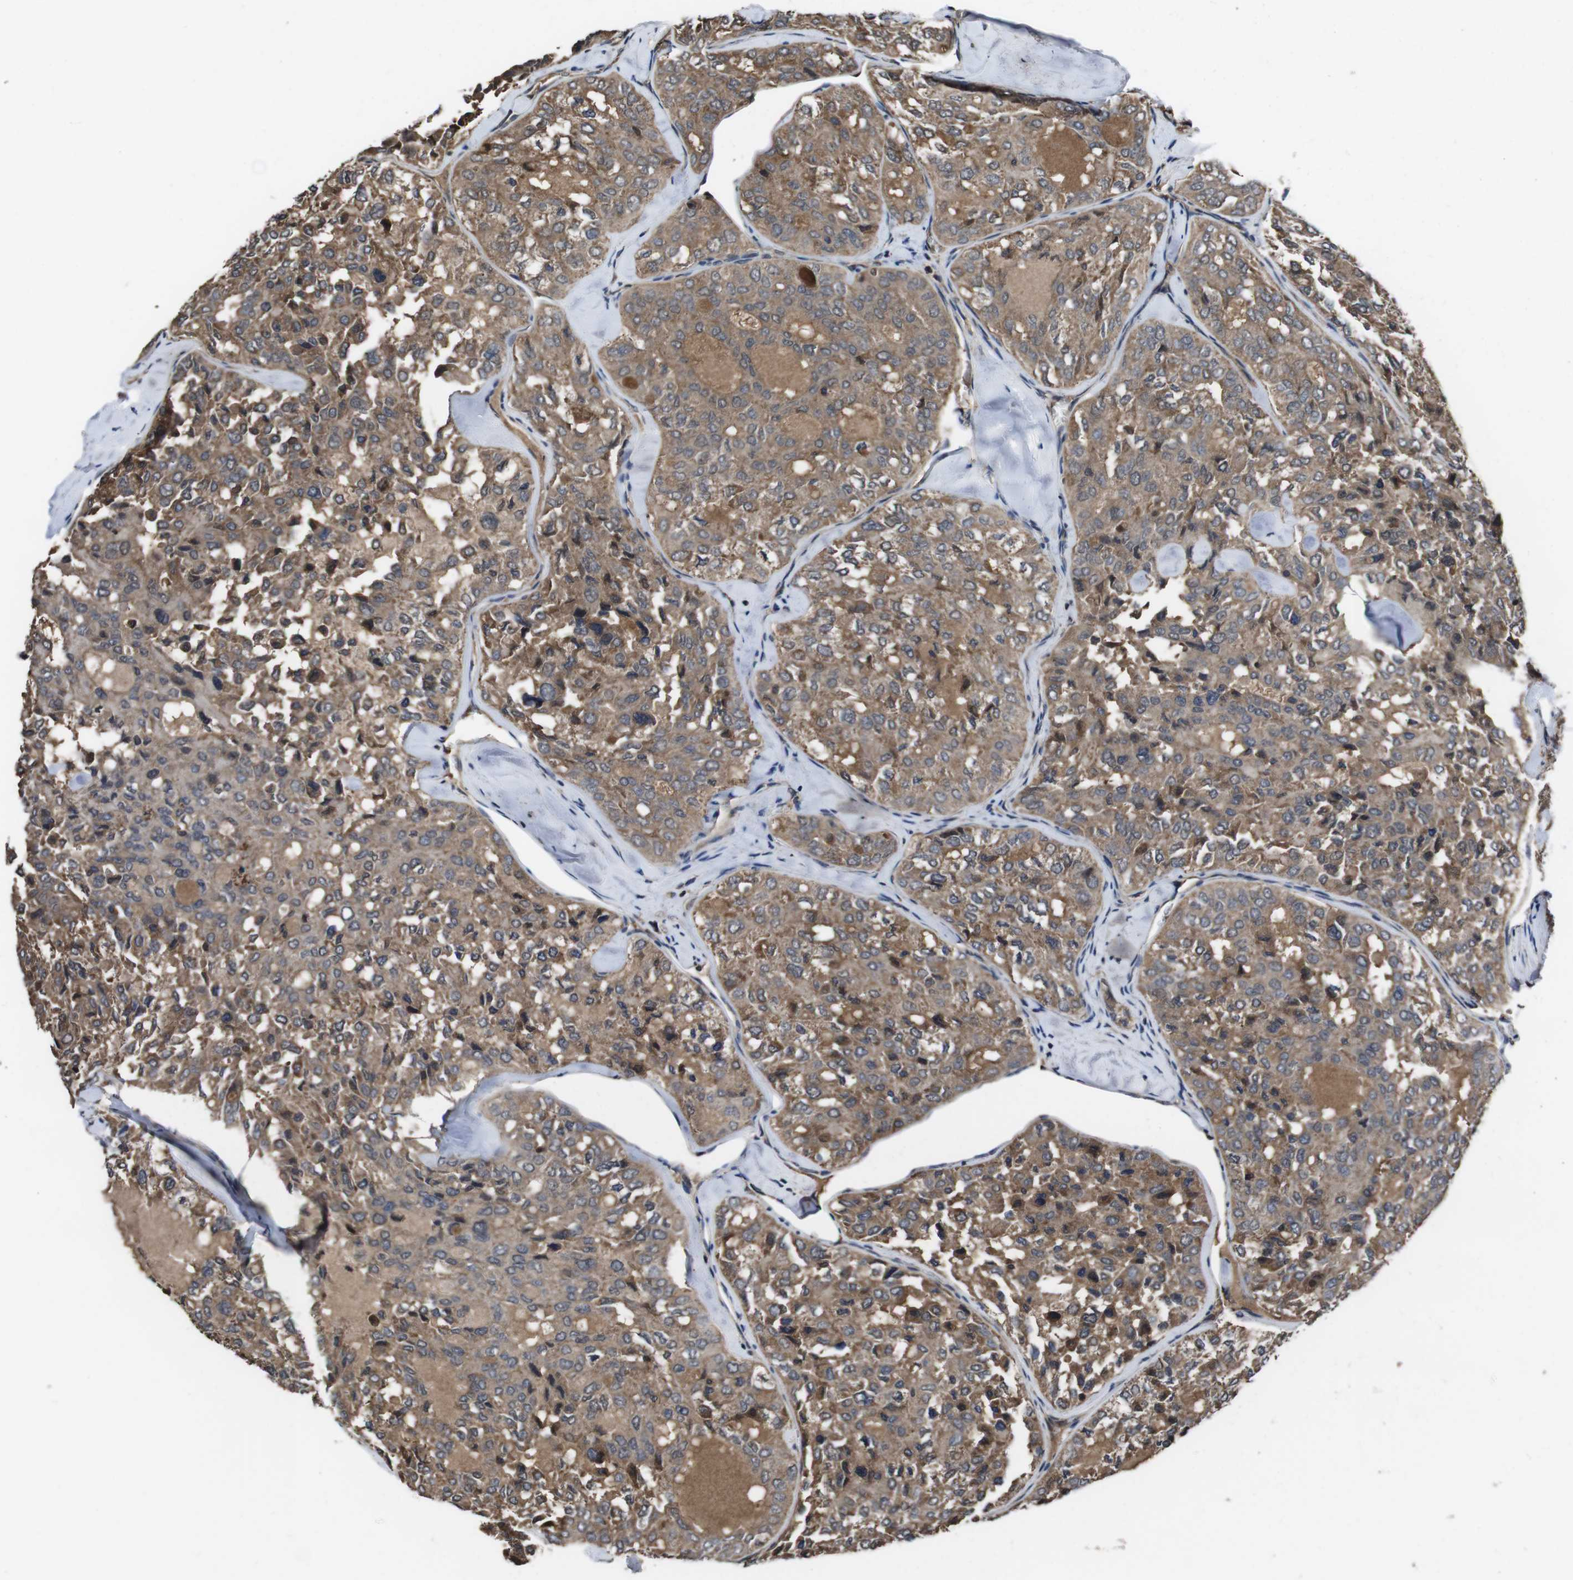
{"staining": {"intensity": "moderate", "quantity": ">75%", "location": "cytoplasmic/membranous"}, "tissue": "thyroid cancer", "cell_type": "Tumor cells", "image_type": "cancer", "snomed": [{"axis": "morphology", "description": "Follicular adenoma carcinoma, NOS"}, {"axis": "topography", "description": "Thyroid gland"}], "caption": "Human thyroid cancer (follicular adenoma carcinoma) stained with a protein marker demonstrates moderate staining in tumor cells.", "gene": "CXCL11", "patient": {"sex": "male", "age": 75}}